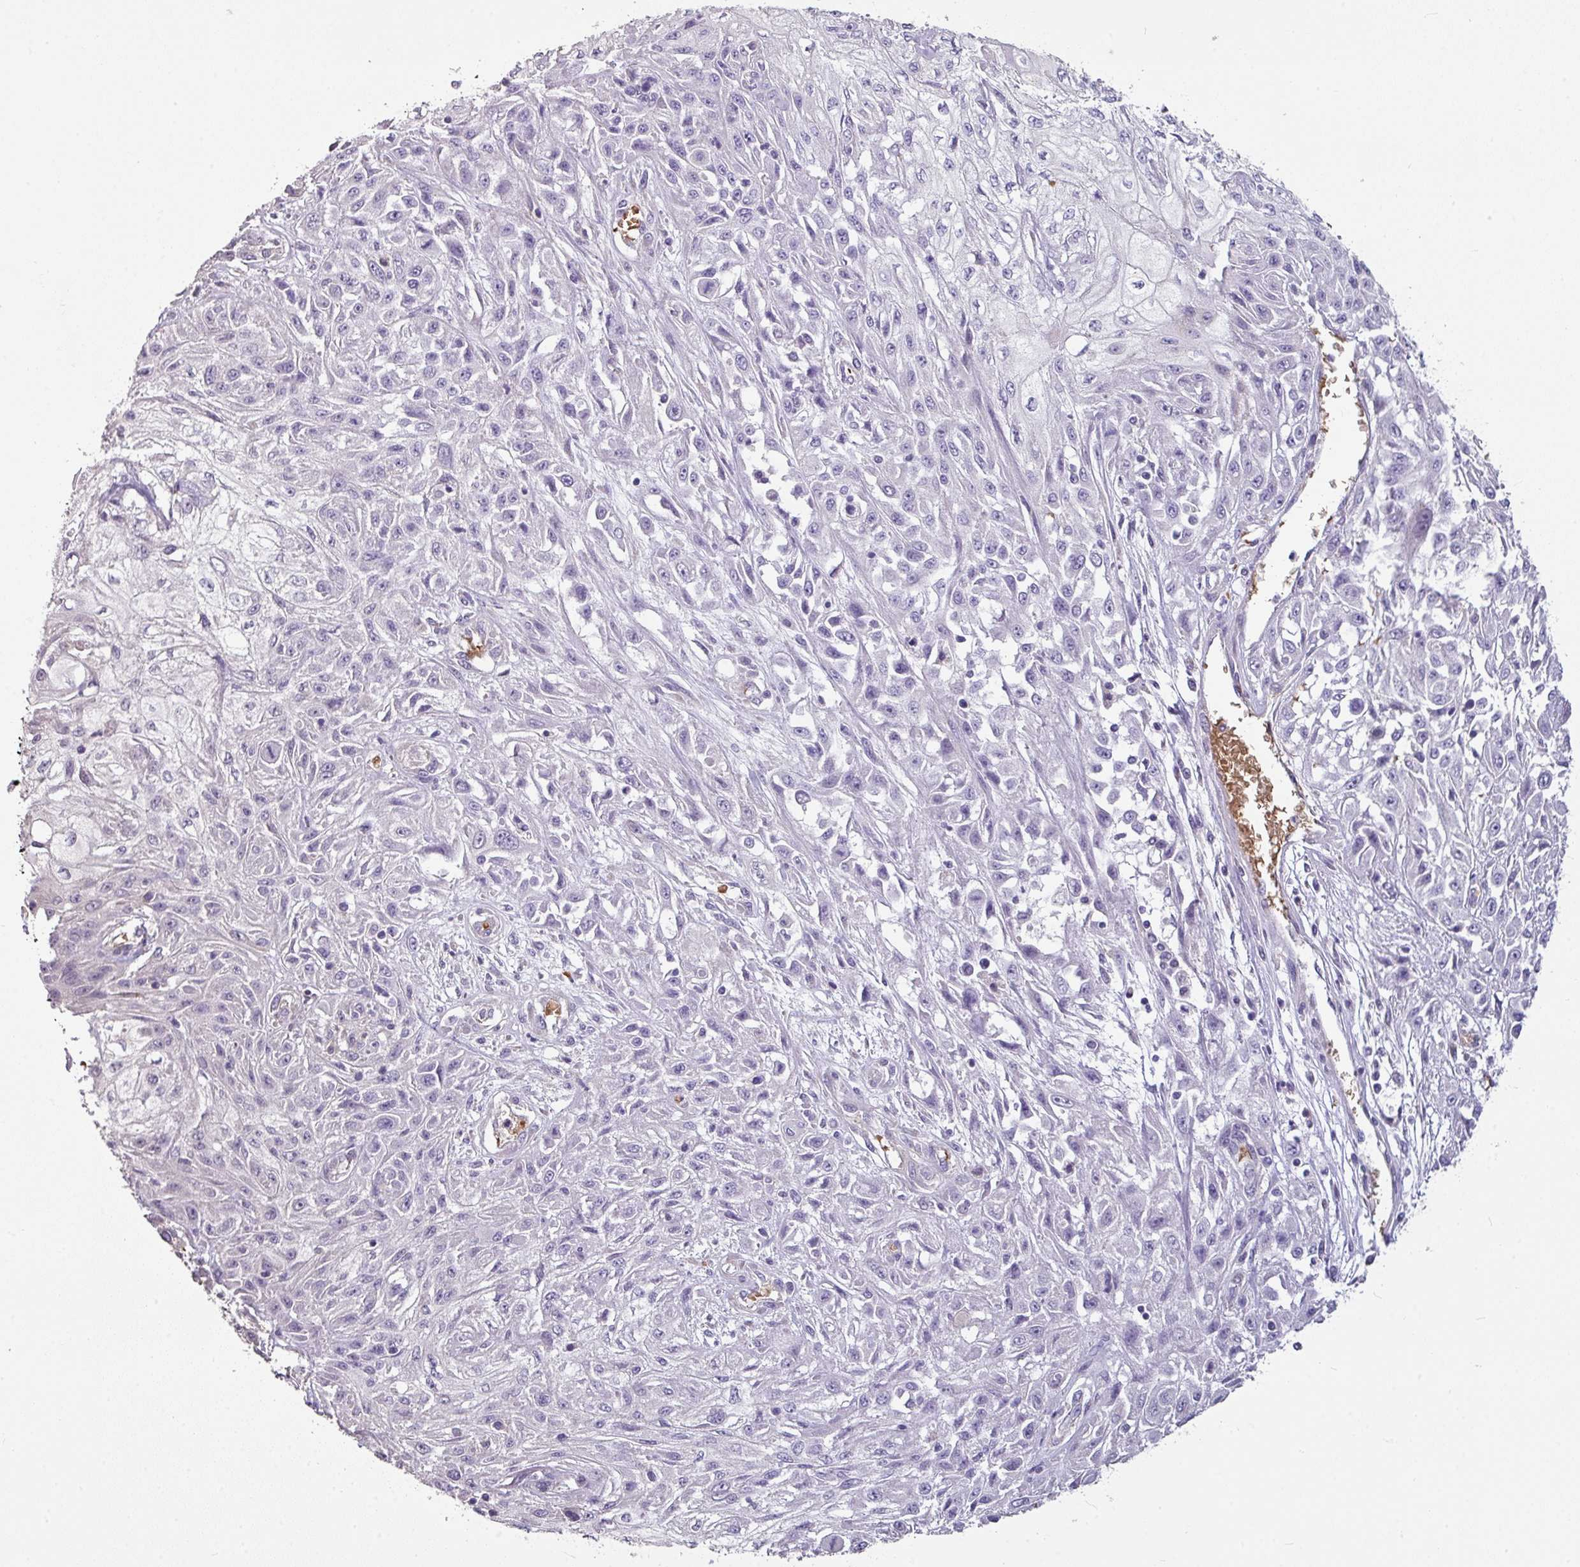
{"staining": {"intensity": "negative", "quantity": "none", "location": "none"}, "tissue": "skin cancer", "cell_type": "Tumor cells", "image_type": "cancer", "snomed": [{"axis": "morphology", "description": "Squamous cell carcinoma, NOS"}, {"axis": "morphology", "description": "Squamous cell carcinoma, metastatic, NOS"}, {"axis": "topography", "description": "Skin"}, {"axis": "topography", "description": "Lymph node"}], "caption": "Immunohistochemical staining of skin metastatic squamous cell carcinoma shows no significant positivity in tumor cells.", "gene": "NHSL2", "patient": {"sex": "male", "age": 75}}